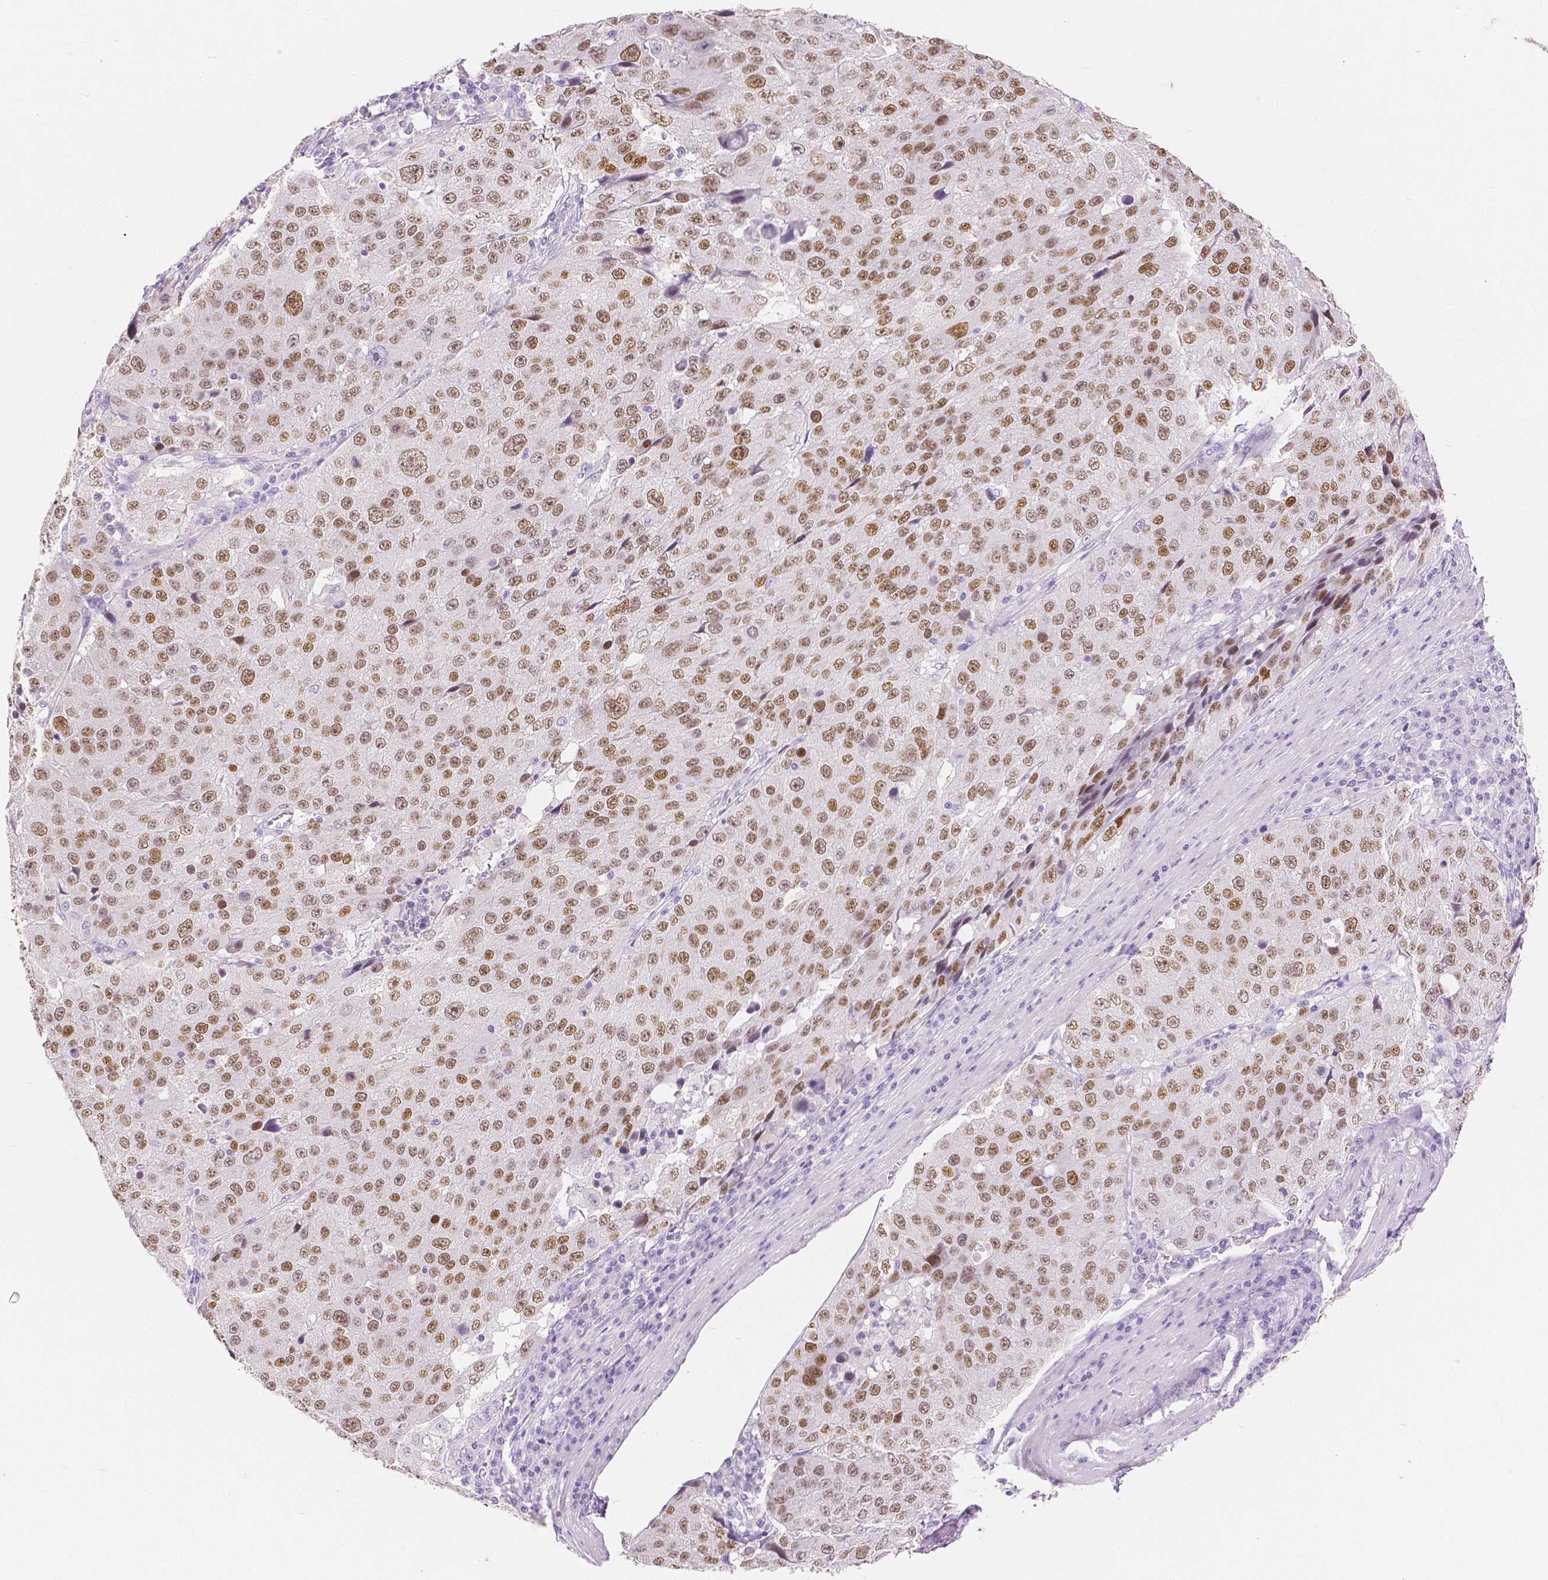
{"staining": {"intensity": "moderate", "quantity": ">75%", "location": "nuclear"}, "tissue": "stomach cancer", "cell_type": "Tumor cells", "image_type": "cancer", "snomed": [{"axis": "morphology", "description": "Adenocarcinoma, NOS"}, {"axis": "topography", "description": "Stomach"}], "caption": "Brown immunohistochemical staining in human stomach cancer (adenocarcinoma) demonstrates moderate nuclear positivity in about >75% of tumor cells. Using DAB (3,3'-diaminobenzidine) (brown) and hematoxylin (blue) stains, captured at high magnification using brightfield microscopy.", "gene": "HNF1B", "patient": {"sex": "male", "age": 71}}